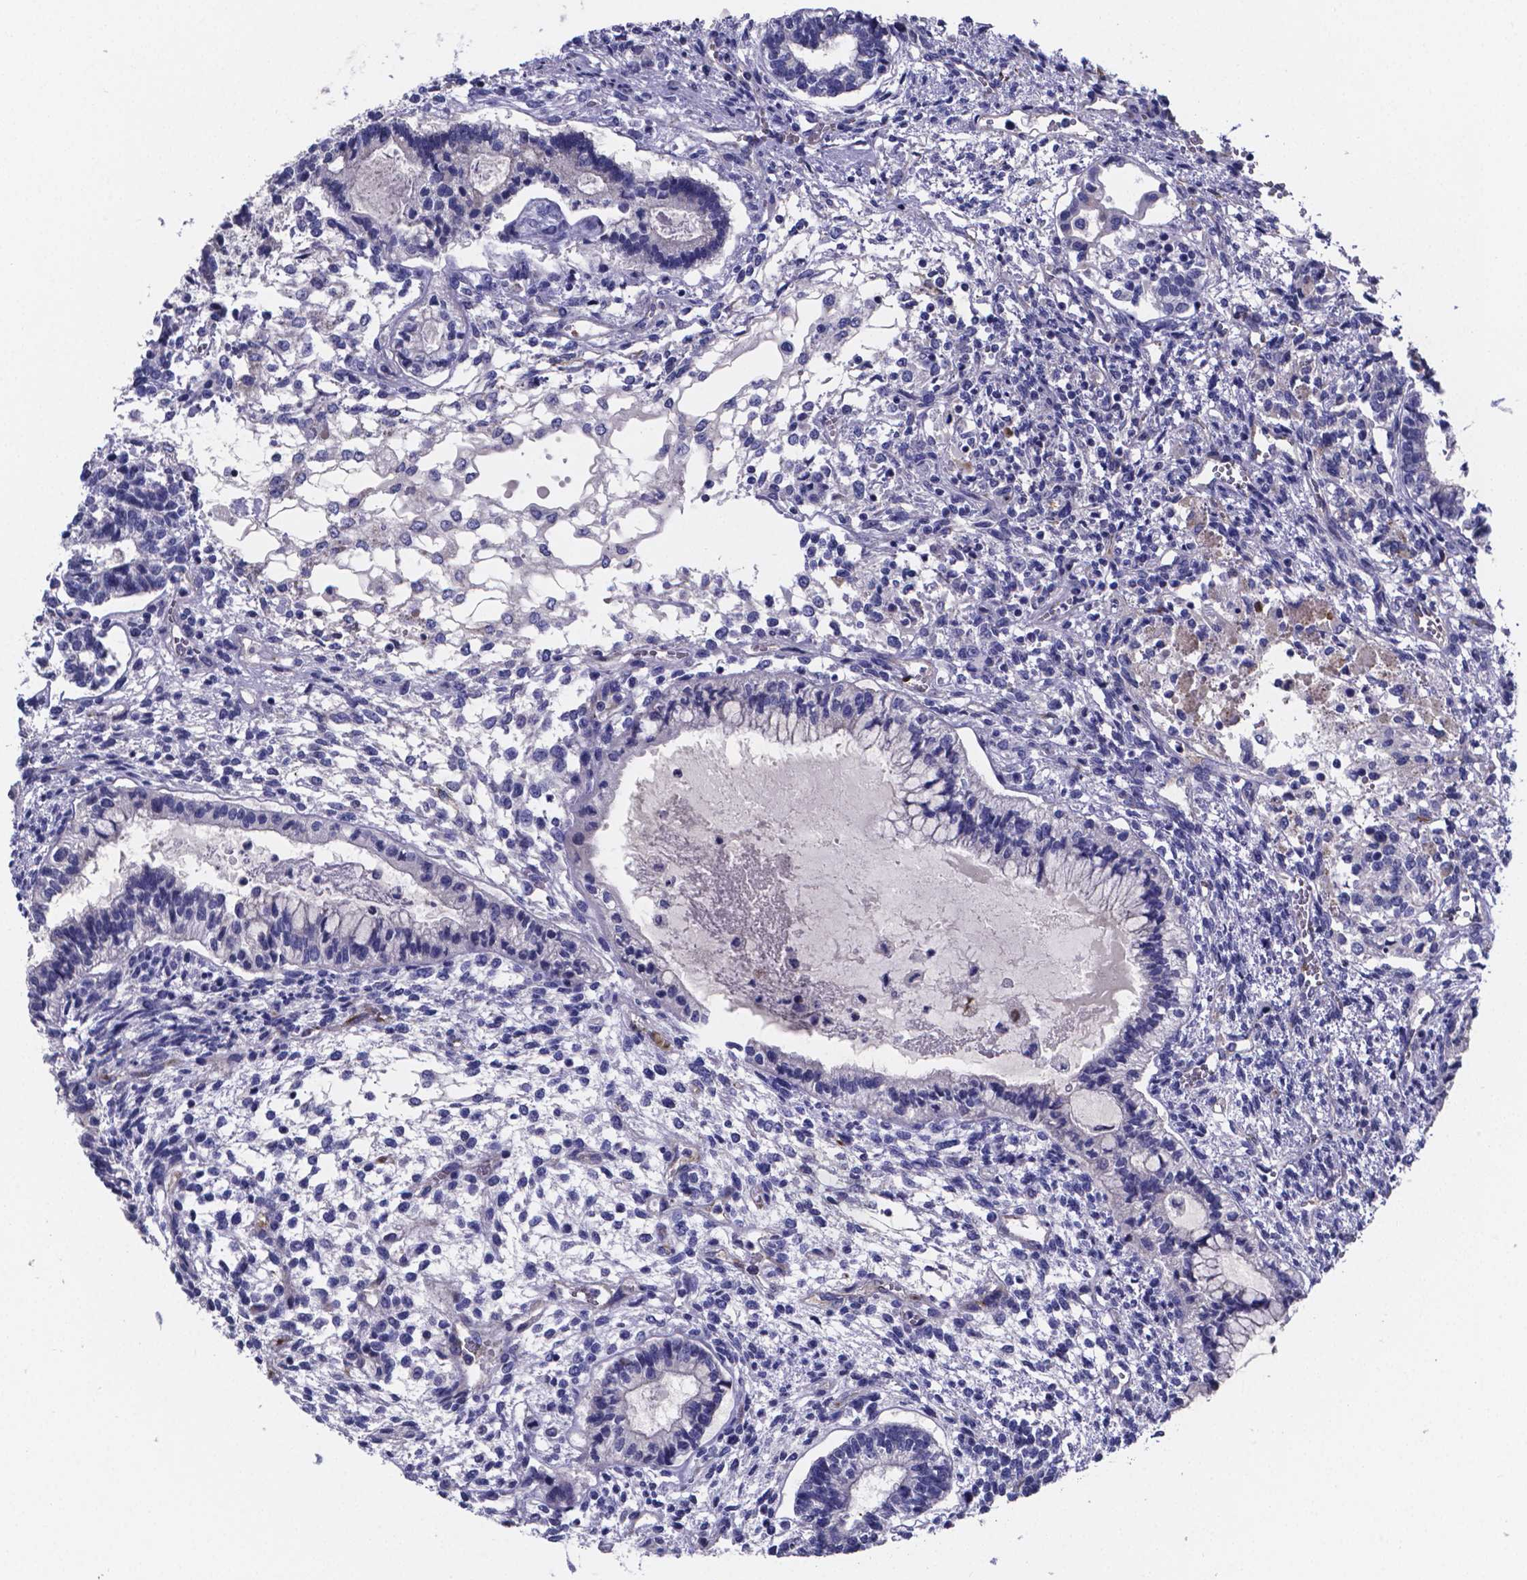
{"staining": {"intensity": "negative", "quantity": "none", "location": "none"}, "tissue": "testis cancer", "cell_type": "Tumor cells", "image_type": "cancer", "snomed": [{"axis": "morphology", "description": "Carcinoma, Embryonal, NOS"}, {"axis": "topography", "description": "Testis"}], "caption": "An image of human testis cancer (embryonal carcinoma) is negative for staining in tumor cells. The staining is performed using DAB brown chromogen with nuclei counter-stained in using hematoxylin.", "gene": "SFRP4", "patient": {"sex": "male", "age": 37}}